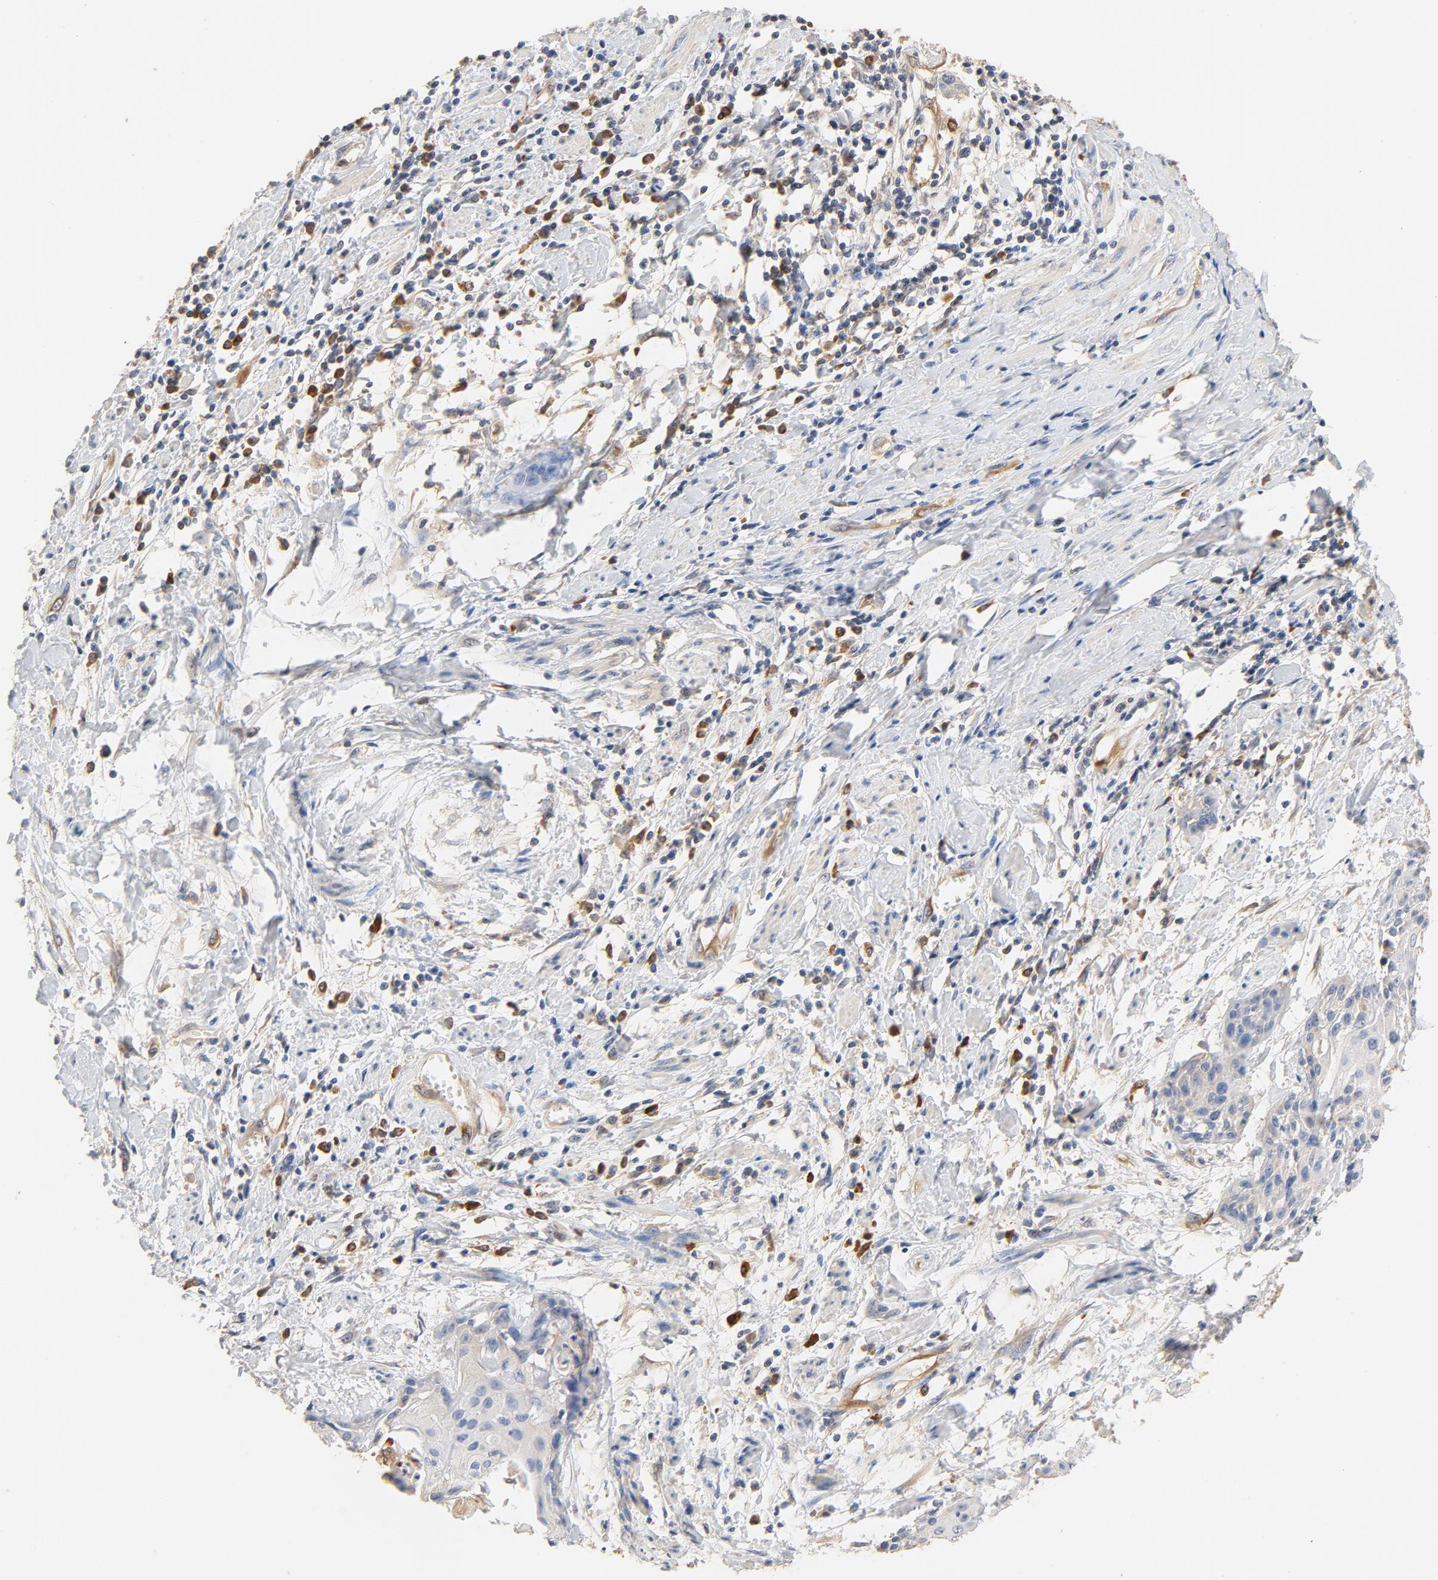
{"staining": {"intensity": "negative", "quantity": "none", "location": "none"}, "tissue": "cervical cancer", "cell_type": "Tumor cells", "image_type": "cancer", "snomed": [{"axis": "morphology", "description": "Squamous cell carcinoma, NOS"}, {"axis": "topography", "description": "Cervix"}], "caption": "DAB (3,3'-diaminobenzidine) immunohistochemical staining of human cervical cancer displays no significant expression in tumor cells.", "gene": "UBE2J1", "patient": {"sex": "female", "age": 57}}